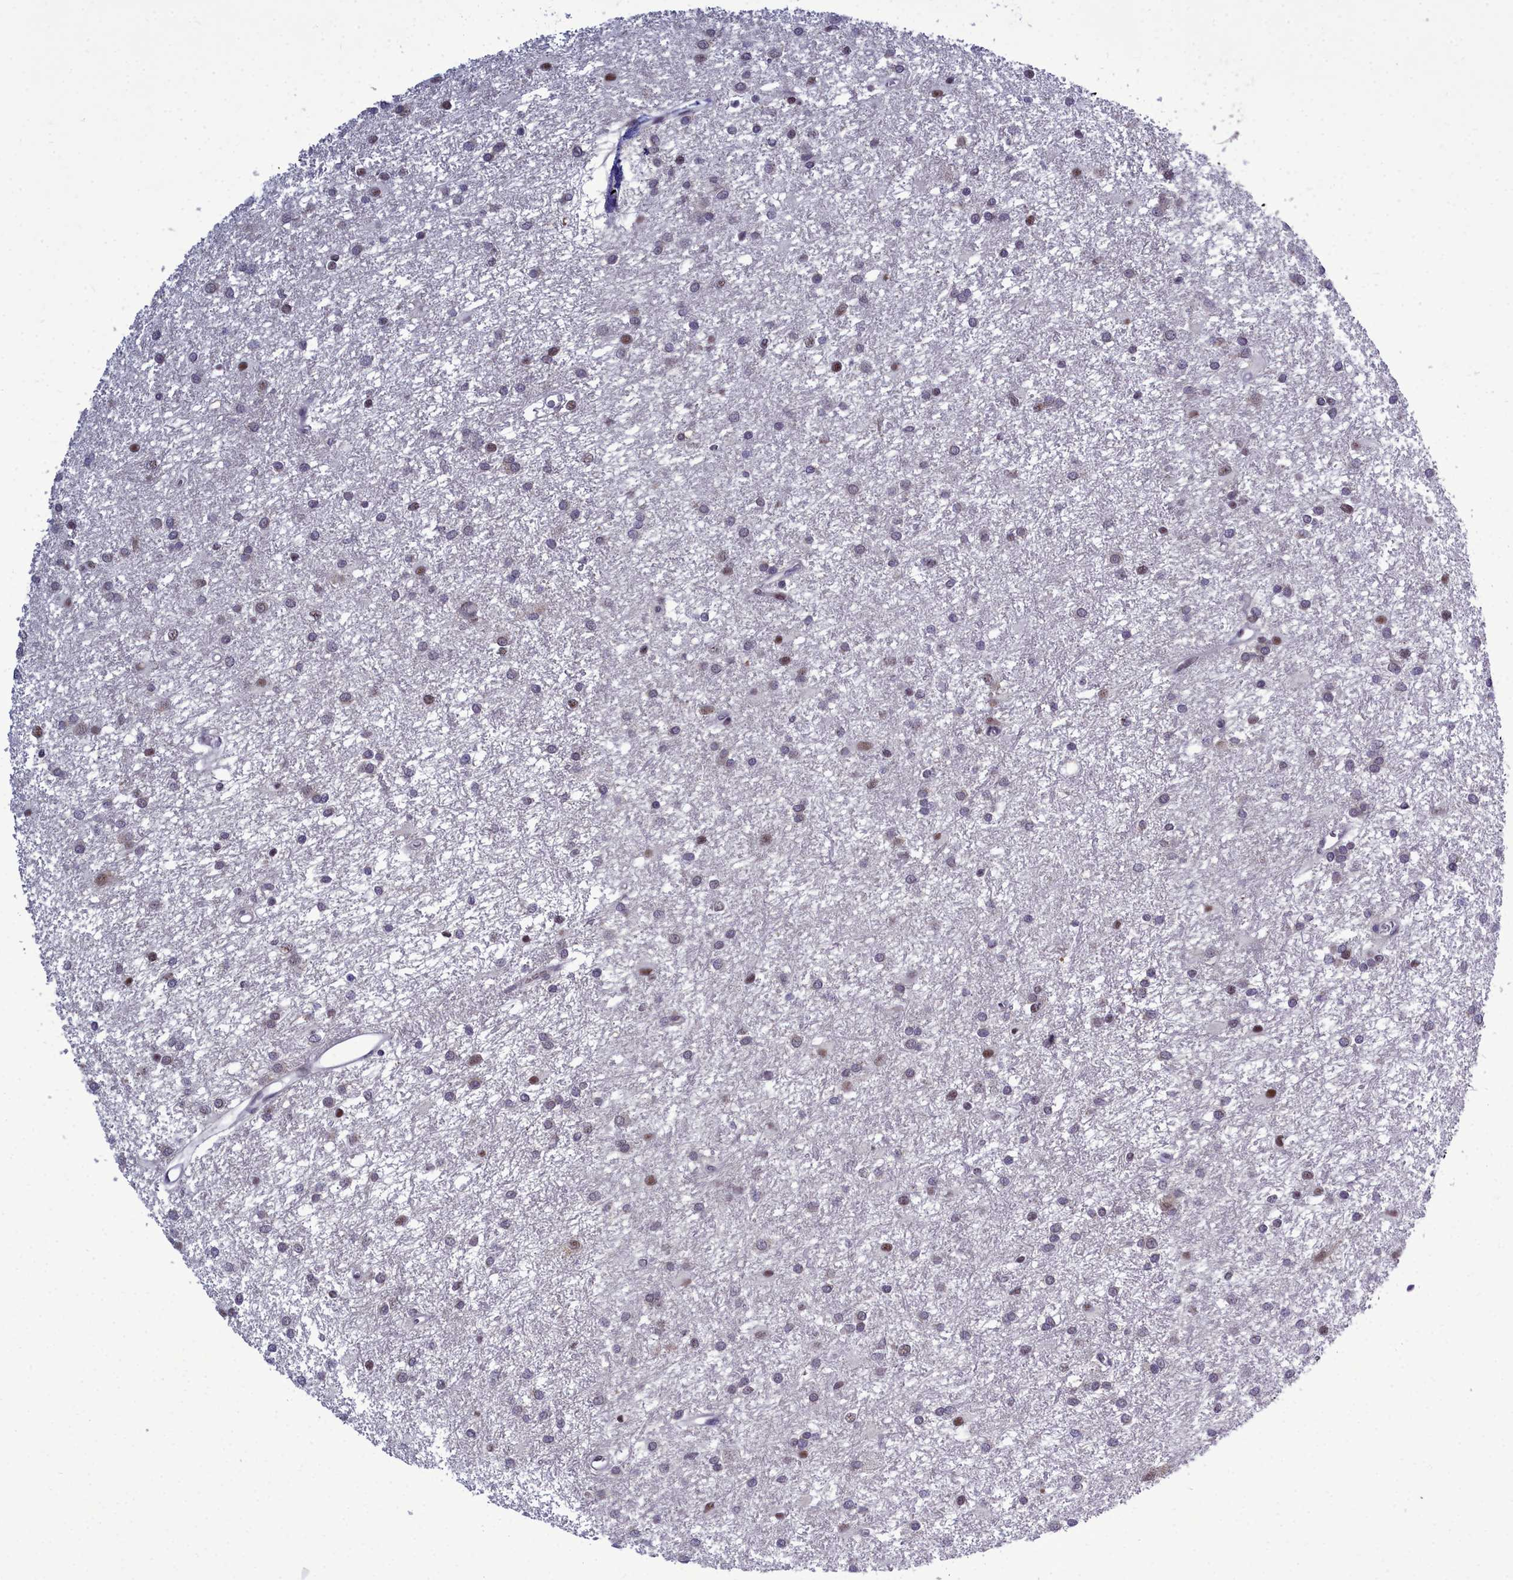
{"staining": {"intensity": "moderate", "quantity": "<25%", "location": "nuclear"}, "tissue": "glioma", "cell_type": "Tumor cells", "image_type": "cancer", "snomed": [{"axis": "morphology", "description": "Glioma, malignant, High grade"}, {"axis": "topography", "description": "Brain"}], "caption": "A low amount of moderate nuclear staining is appreciated in about <25% of tumor cells in malignant glioma (high-grade) tissue.", "gene": "POM121L2", "patient": {"sex": "female", "age": 50}}